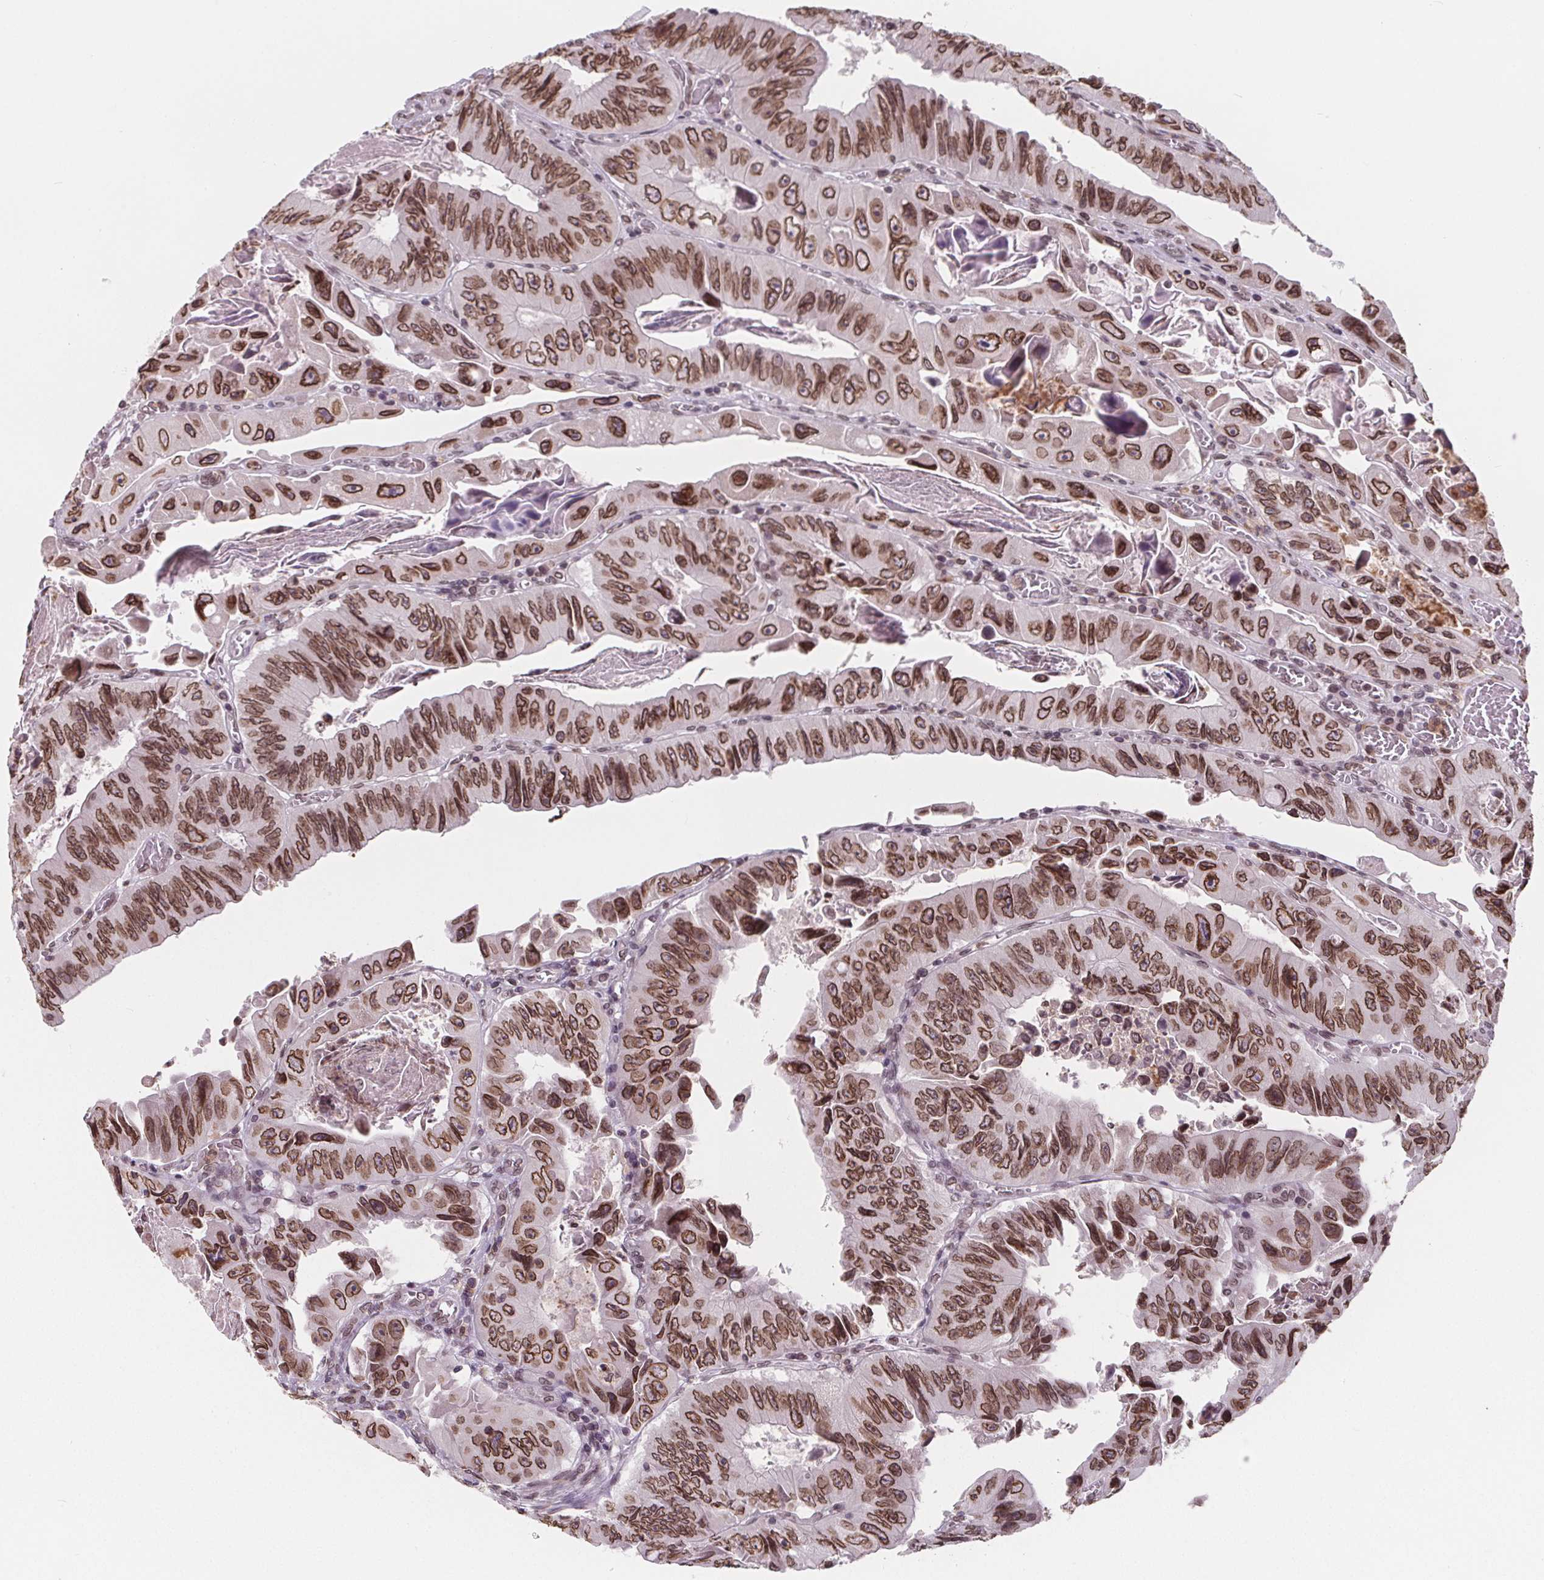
{"staining": {"intensity": "moderate", "quantity": ">75%", "location": "cytoplasmic/membranous,nuclear"}, "tissue": "colorectal cancer", "cell_type": "Tumor cells", "image_type": "cancer", "snomed": [{"axis": "morphology", "description": "Adenocarcinoma, NOS"}, {"axis": "topography", "description": "Colon"}], "caption": "IHC histopathology image of neoplastic tissue: human colorectal cancer (adenocarcinoma) stained using immunohistochemistry (IHC) displays medium levels of moderate protein expression localized specifically in the cytoplasmic/membranous and nuclear of tumor cells, appearing as a cytoplasmic/membranous and nuclear brown color.", "gene": "TTC39C", "patient": {"sex": "female", "age": 84}}